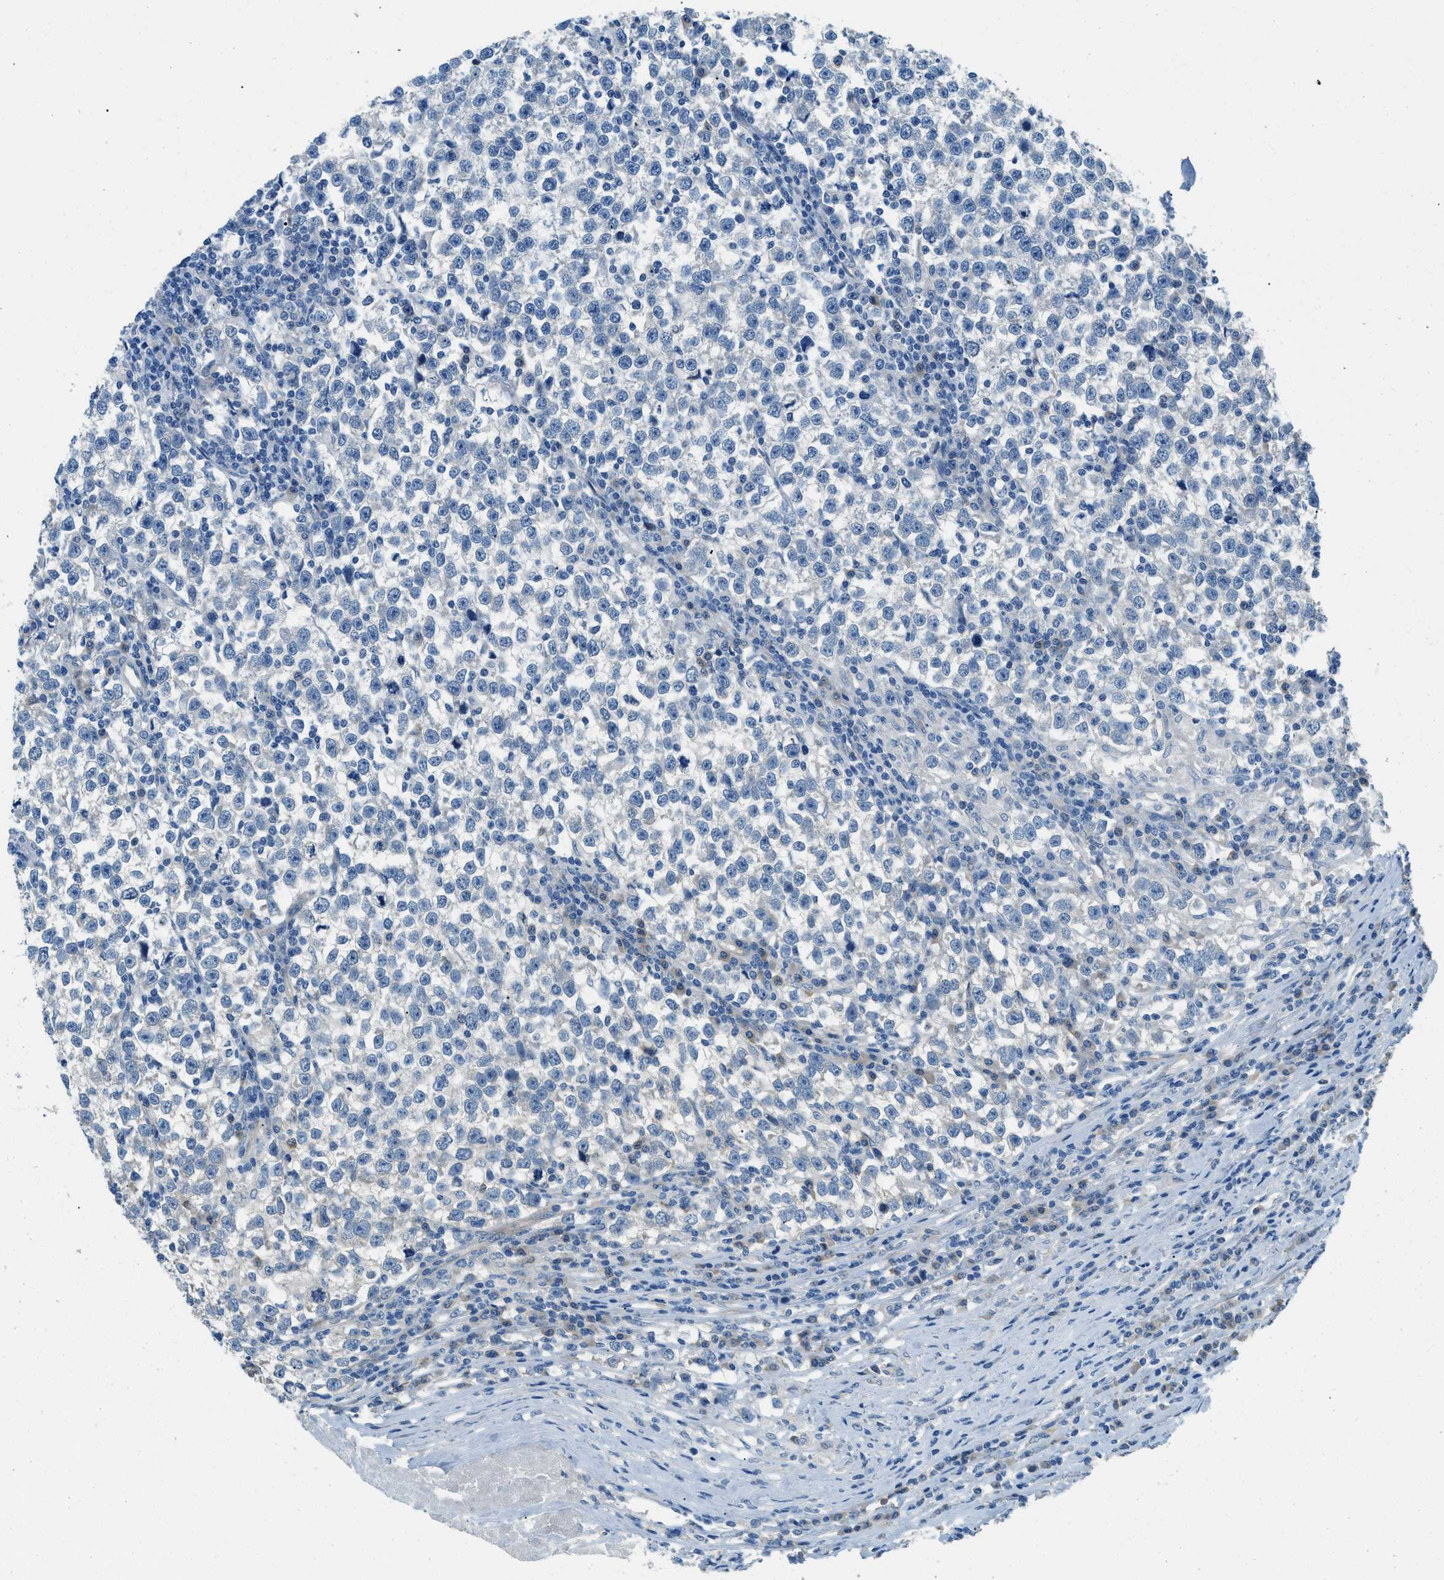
{"staining": {"intensity": "negative", "quantity": "none", "location": "none"}, "tissue": "testis cancer", "cell_type": "Tumor cells", "image_type": "cancer", "snomed": [{"axis": "morphology", "description": "Normal tissue, NOS"}, {"axis": "morphology", "description": "Seminoma, NOS"}, {"axis": "topography", "description": "Testis"}], "caption": "This histopathology image is of seminoma (testis) stained with immunohistochemistry to label a protein in brown with the nuclei are counter-stained blue. There is no staining in tumor cells. (Brightfield microscopy of DAB IHC at high magnification).", "gene": "ZNF367", "patient": {"sex": "male", "age": 43}}